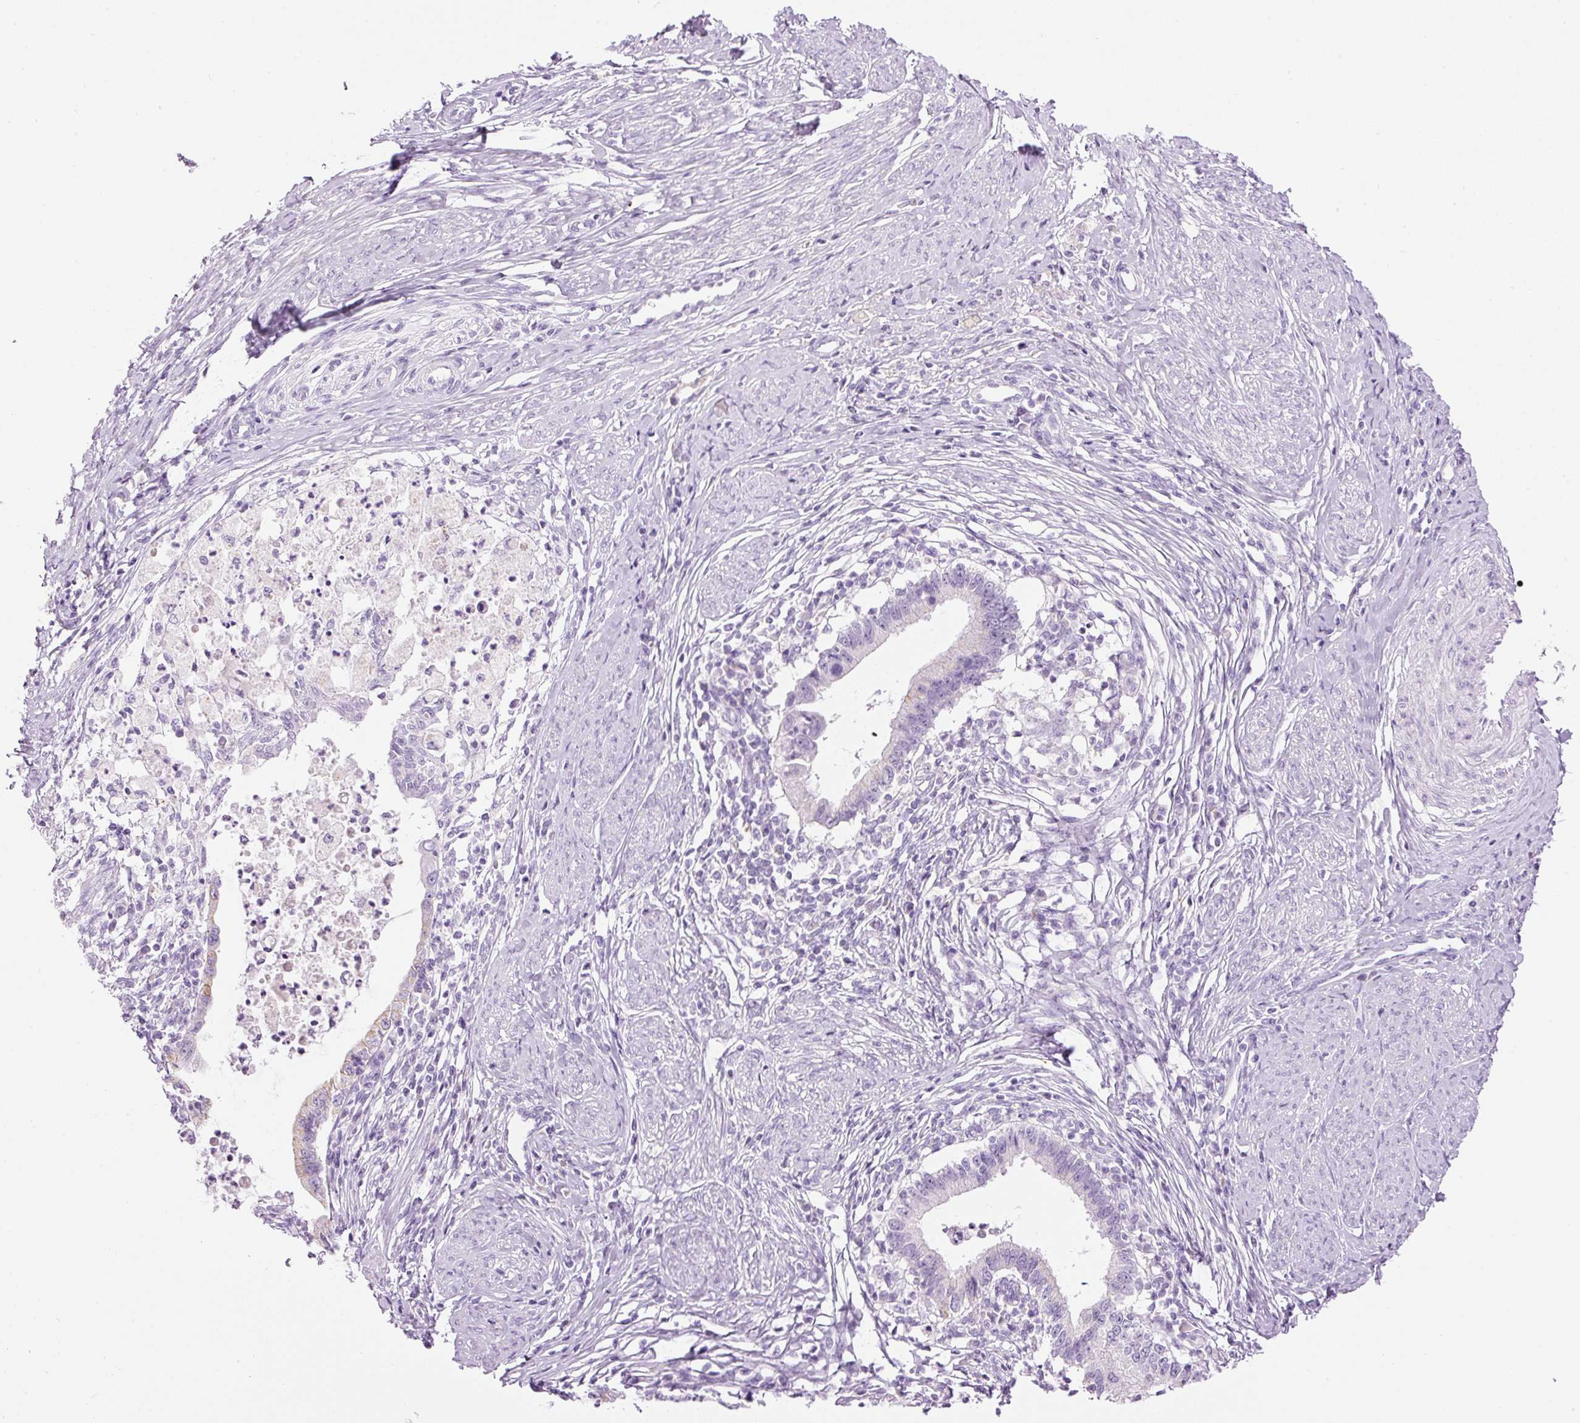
{"staining": {"intensity": "weak", "quantity": "<25%", "location": "cytoplasmic/membranous"}, "tissue": "cervical cancer", "cell_type": "Tumor cells", "image_type": "cancer", "snomed": [{"axis": "morphology", "description": "Adenocarcinoma, NOS"}, {"axis": "topography", "description": "Cervix"}], "caption": "DAB (3,3'-diaminobenzidine) immunohistochemical staining of cervical cancer (adenocarcinoma) shows no significant expression in tumor cells.", "gene": "CARD16", "patient": {"sex": "female", "age": 36}}